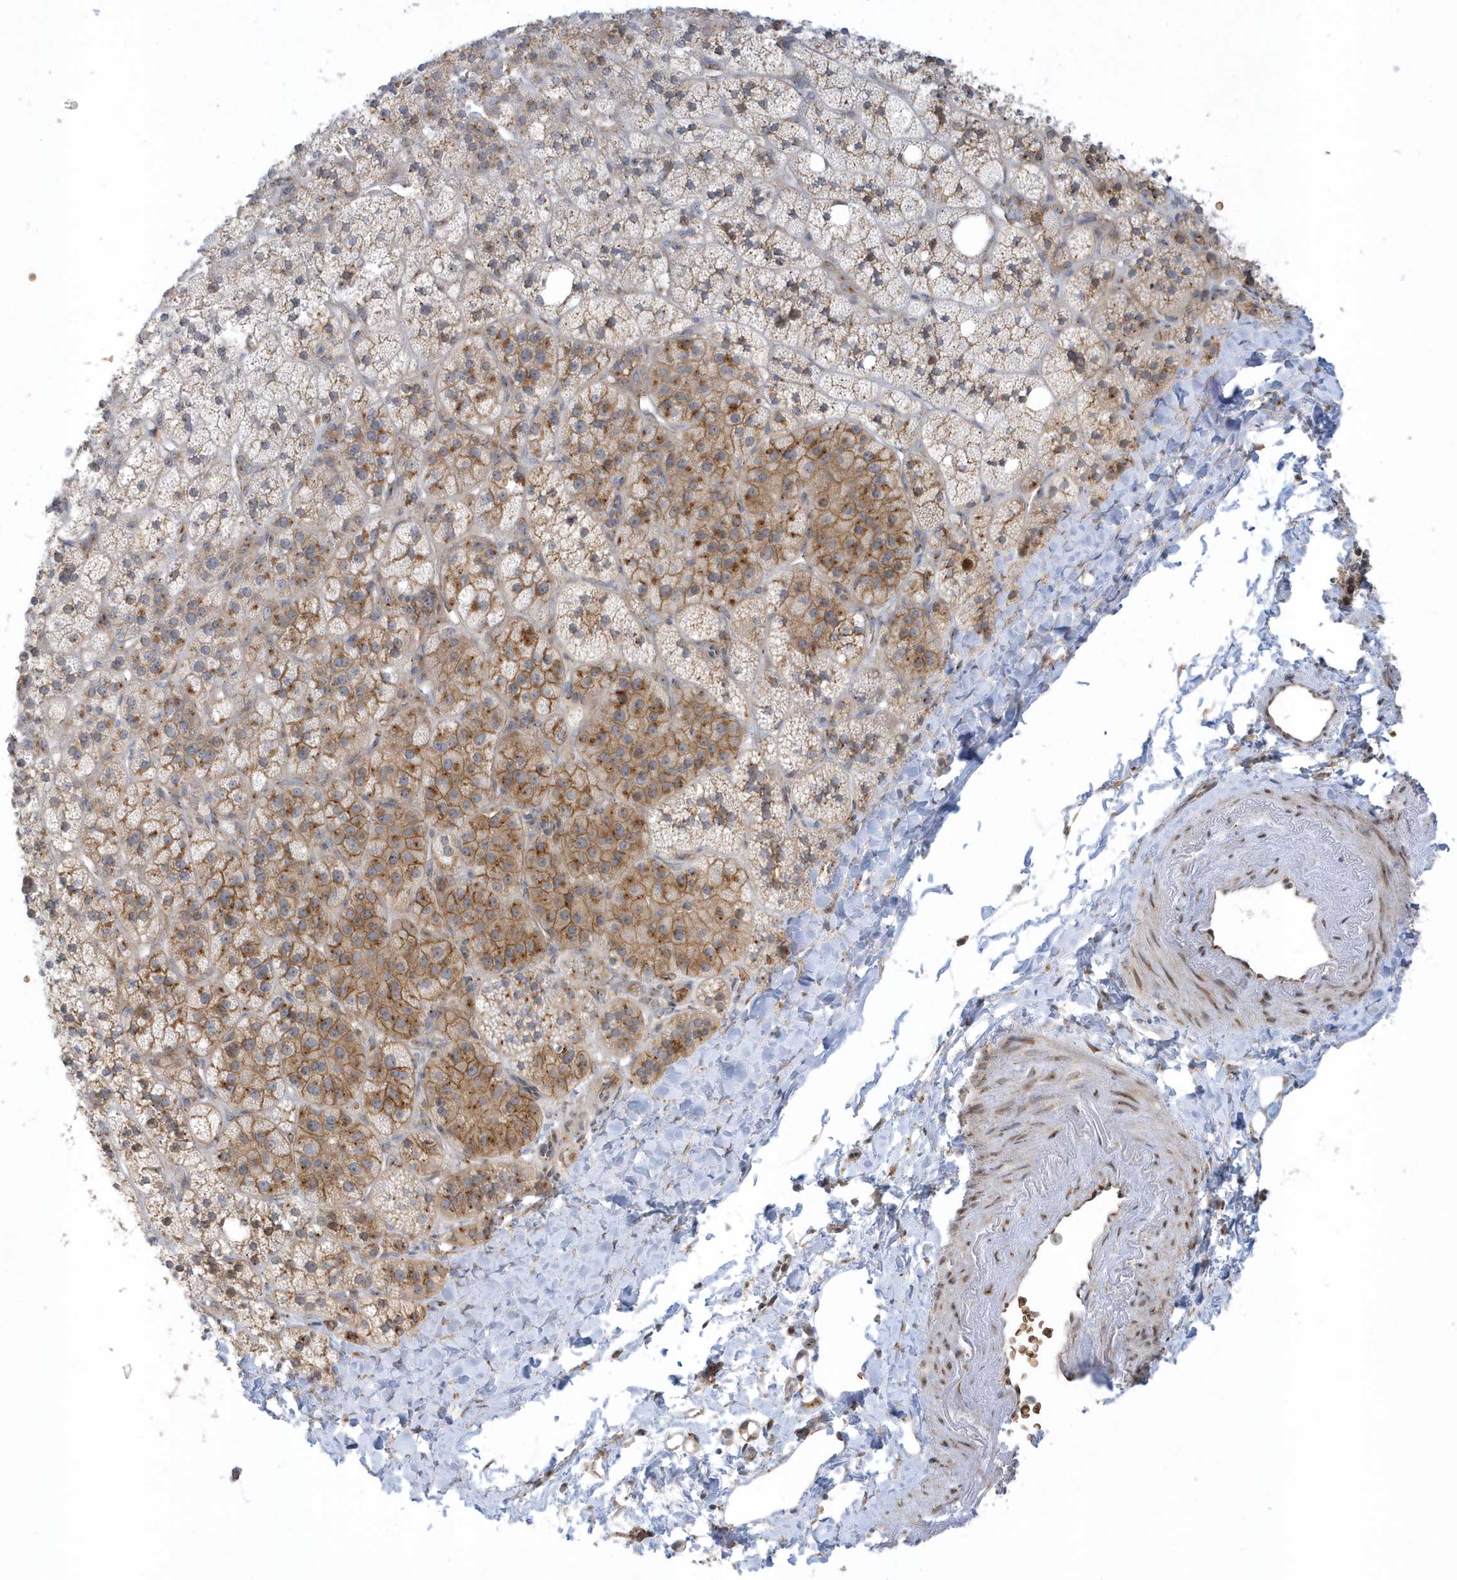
{"staining": {"intensity": "moderate", "quantity": ">75%", "location": "cytoplasmic/membranous"}, "tissue": "adrenal gland", "cell_type": "Glandular cells", "image_type": "normal", "snomed": [{"axis": "morphology", "description": "Normal tissue, NOS"}, {"axis": "topography", "description": "Adrenal gland"}], "caption": "A micrograph of human adrenal gland stained for a protein shows moderate cytoplasmic/membranous brown staining in glandular cells. (DAB = brown stain, brightfield microscopy at high magnification).", "gene": "RPP40", "patient": {"sex": "male", "age": 61}}